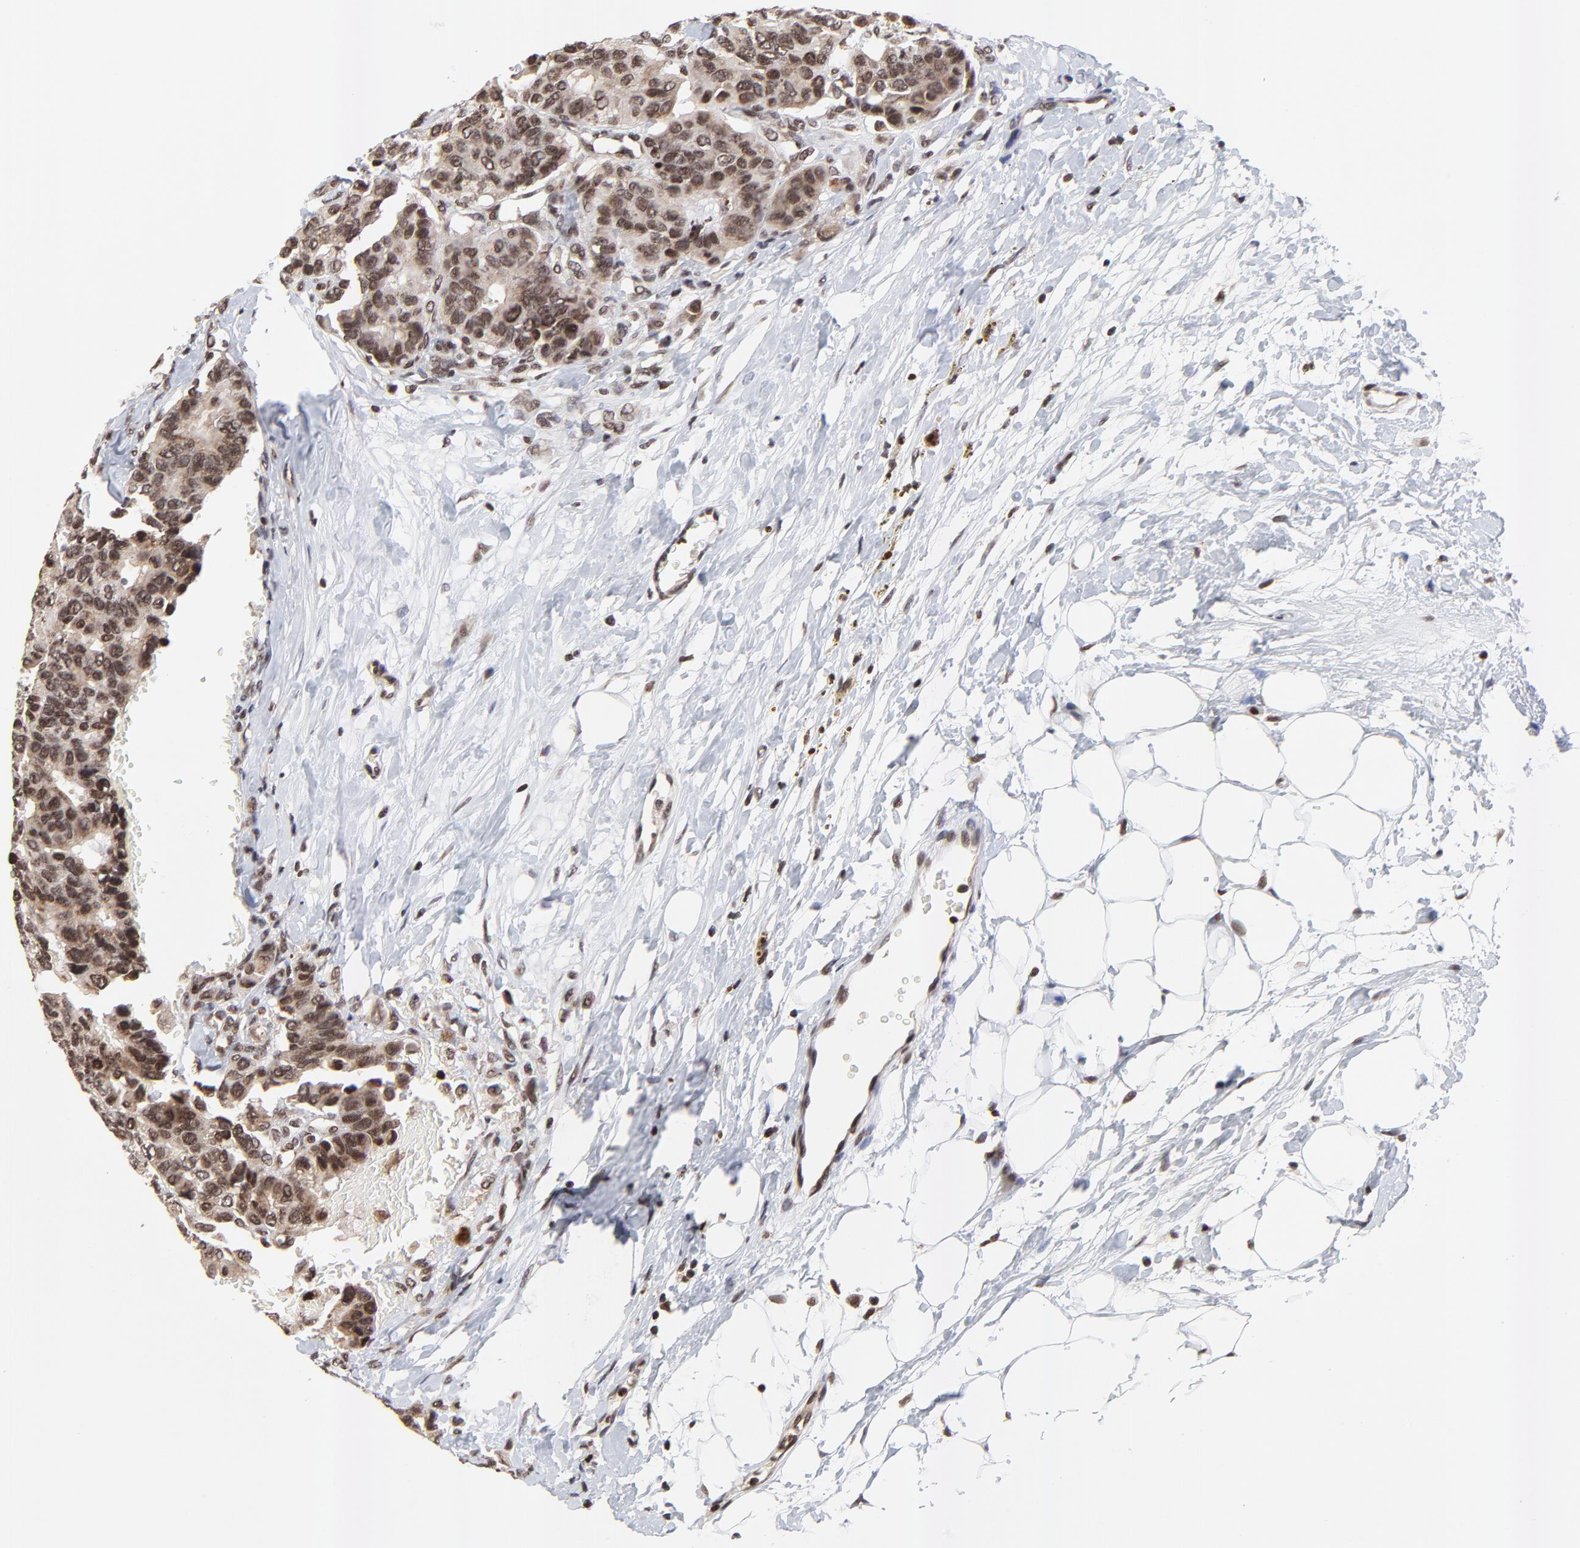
{"staining": {"intensity": "moderate", "quantity": ">75%", "location": "cytoplasmic/membranous,nuclear"}, "tissue": "breast cancer", "cell_type": "Tumor cells", "image_type": "cancer", "snomed": [{"axis": "morphology", "description": "Duct carcinoma"}, {"axis": "topography", "description": "Breast"}], "caption": "Protein analysis of breast cancer tissue shows moderate cytoplasmic/membranous and nuclear expression in approximately >75% of tumor cells.", "gene": "ZNF777", "patient": {"sex": "female", "age": 69}}